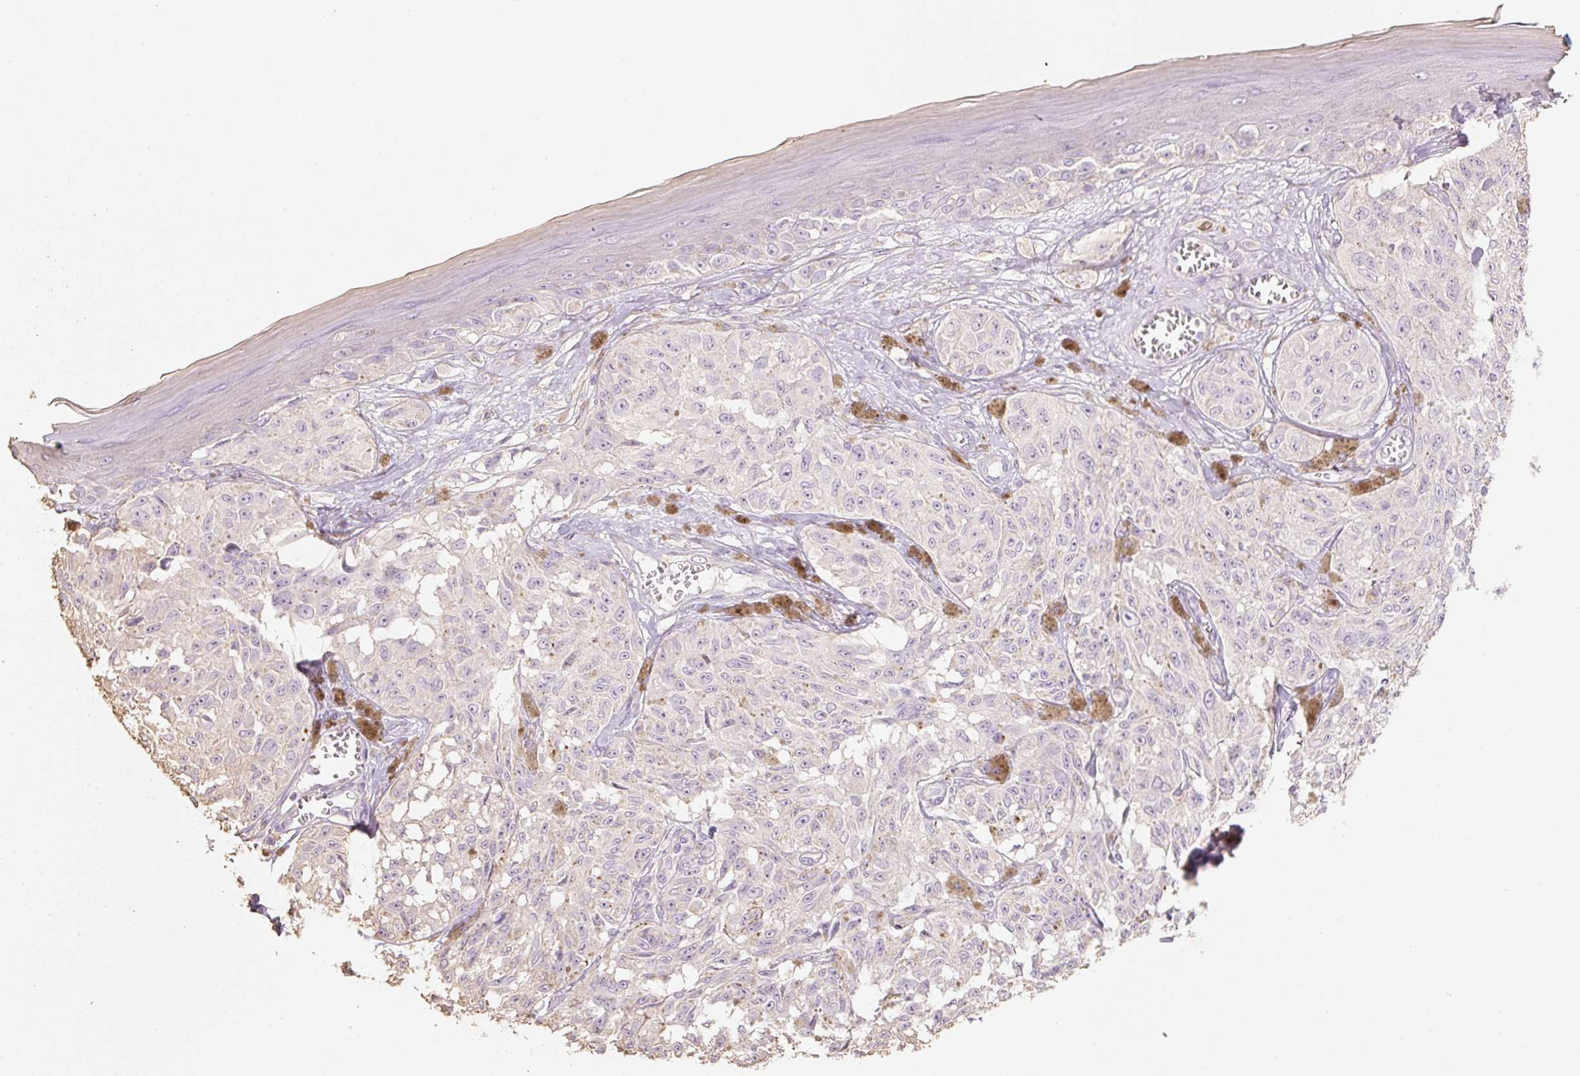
{"staining": {"intensity": "negative", "quantity": "none", "location": "none"}, "tissue": "melanoma", "cell_type": "Tumor cells", "image_type": "cancer", "snomed": [{"axis": "morphology", "description": "Malignant melanoma, NOS"}, {"axis": "topography", "description": "Skin"}], "caption": "The photomicrograph exhibits no staining of tumor cells in malignant melanoma.", "gene": "MBOAT7", "patient": {"sex": "male", "age": 68}}